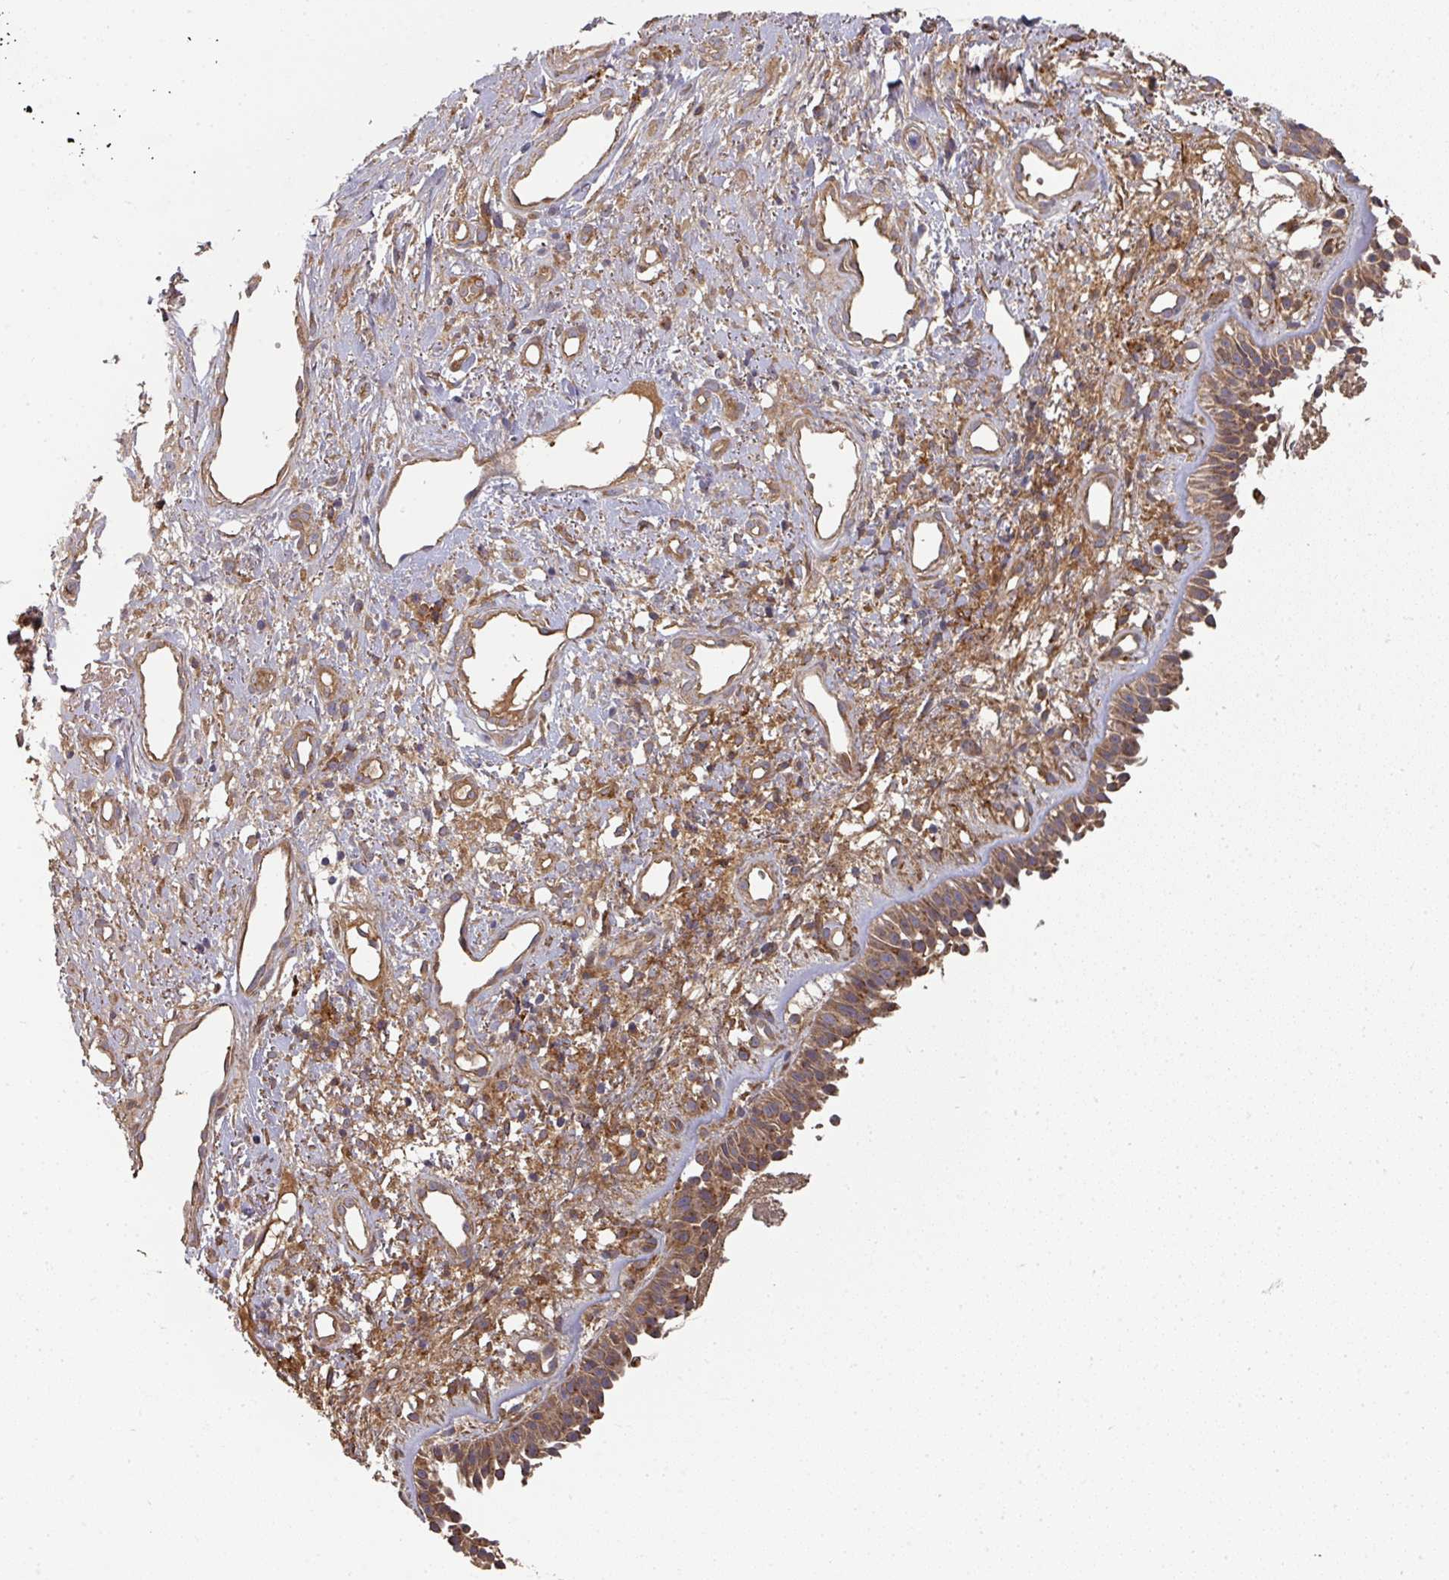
{"staining": {"intensity": "moderate", "quantity": ">75%", "location": "cytoplasmic/membranous"}, "tissue": "nasopharynx", "cell_type": "Respiratory epithelial cells", "image_type": "normal", "snomed": [{"axis": "morphology", "description": "Normal tissue, NOS"}, {"axis": "topography", "description": "Cartilage tissue"}, {"axis": "topography", "description": "Nasopharynx"}, {"axis": "topography", "description": "Thyroid gland"}], "caption": "This histopathology image reveals IHC staining of benign nasopharynx, with medium moderate cytoplasmic/membranous staining in approximately >75% of respiratory epithelial cells.", "gene": "EDEM2", "patient": {"sex": "male", "age": 63}}